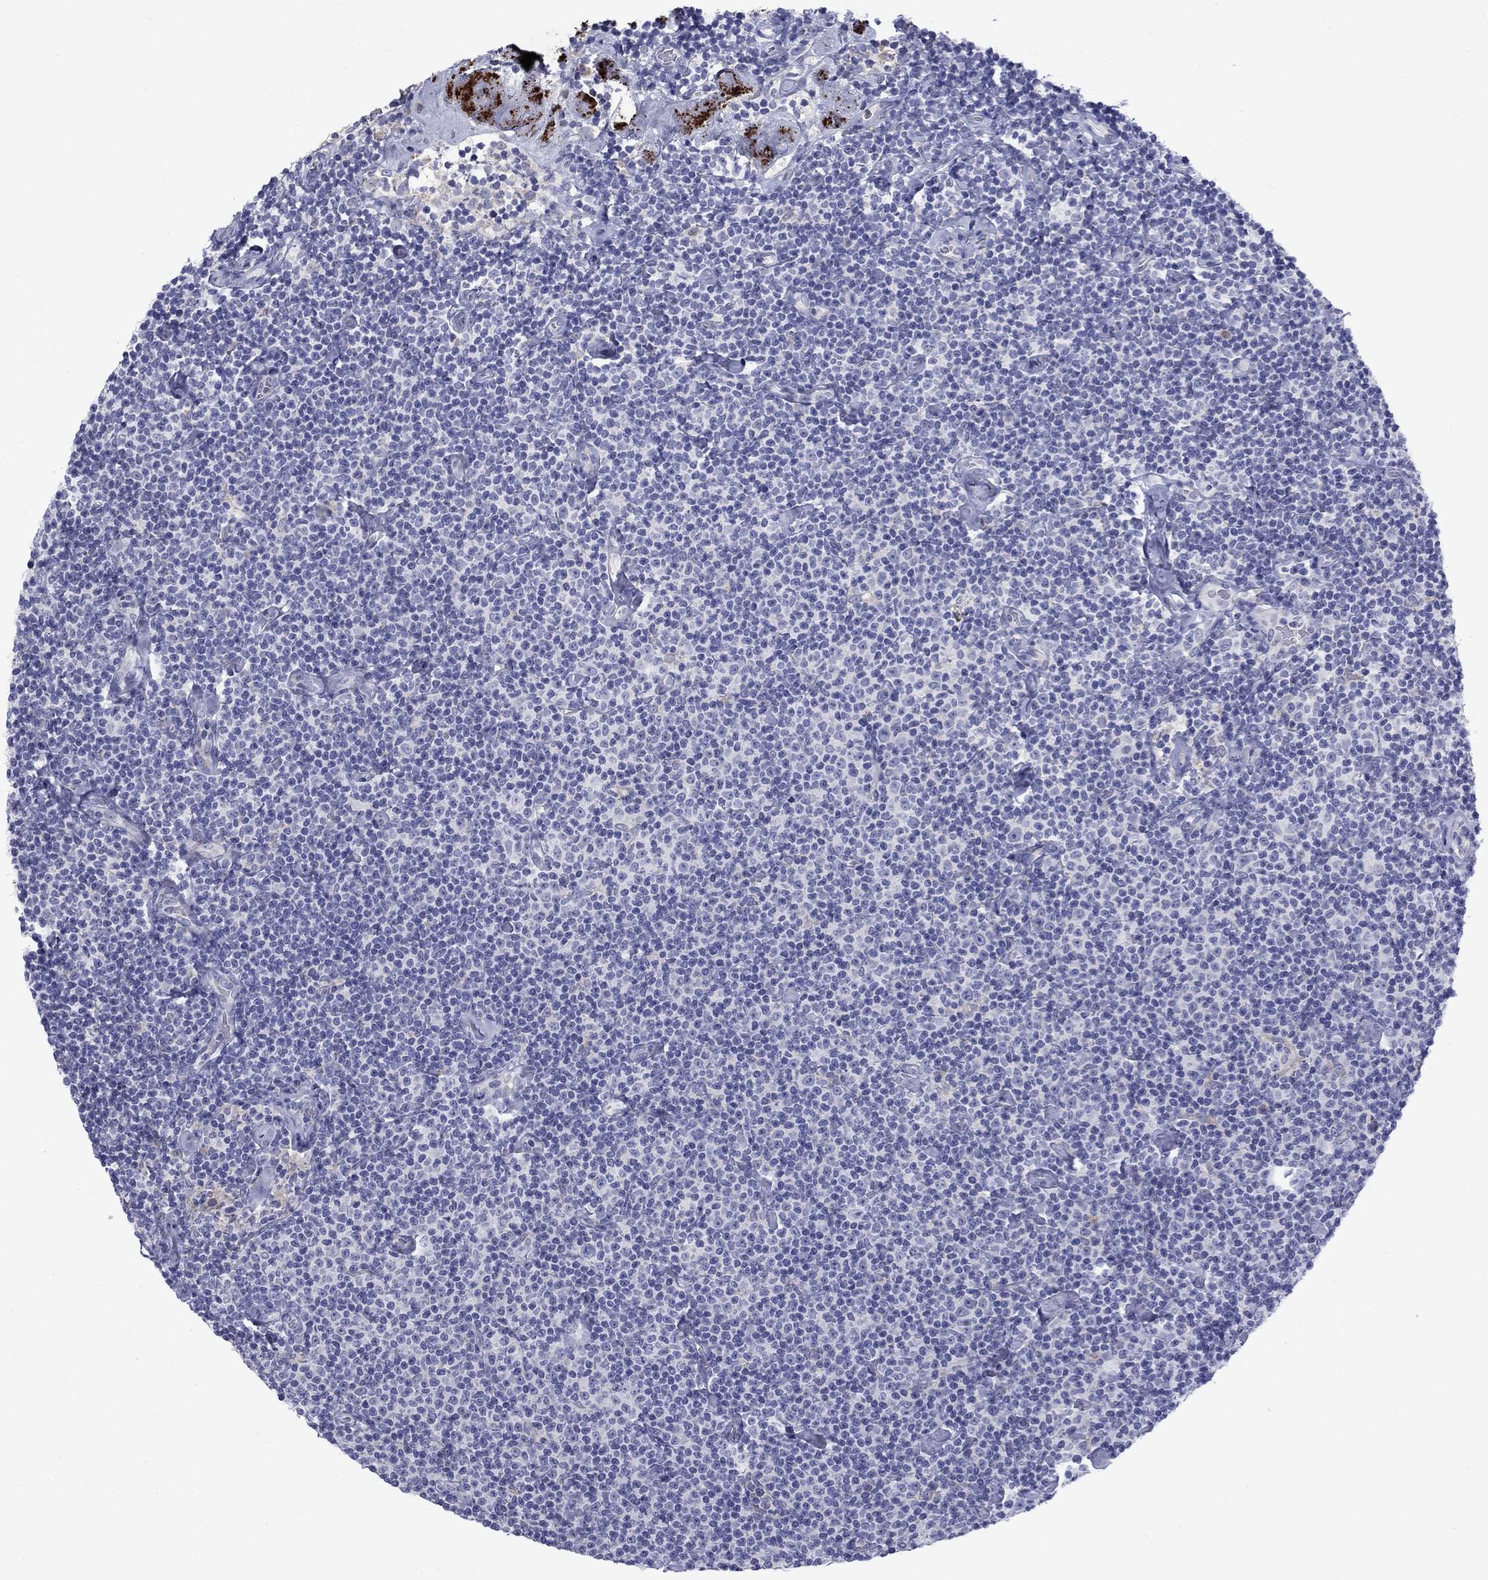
{"staining": {"intensity": "negative", "quantity": "none", "location": "none"}, "tissue": "lymphoma", "cell_type": "Tumor cells", "image_type": "cancer", "snomed": [{"axis": "morphology", "description": "Malignant lymphoma, non-Hodgkin's type, Low grade"}, {"axis": "topography", "description": "Lymph node"}], "caption": "Tumor cells show no significant protein staining in lymphoma.", "gene": "TMPRSS11A", "patient": {"sex": "male", "age": 81}}